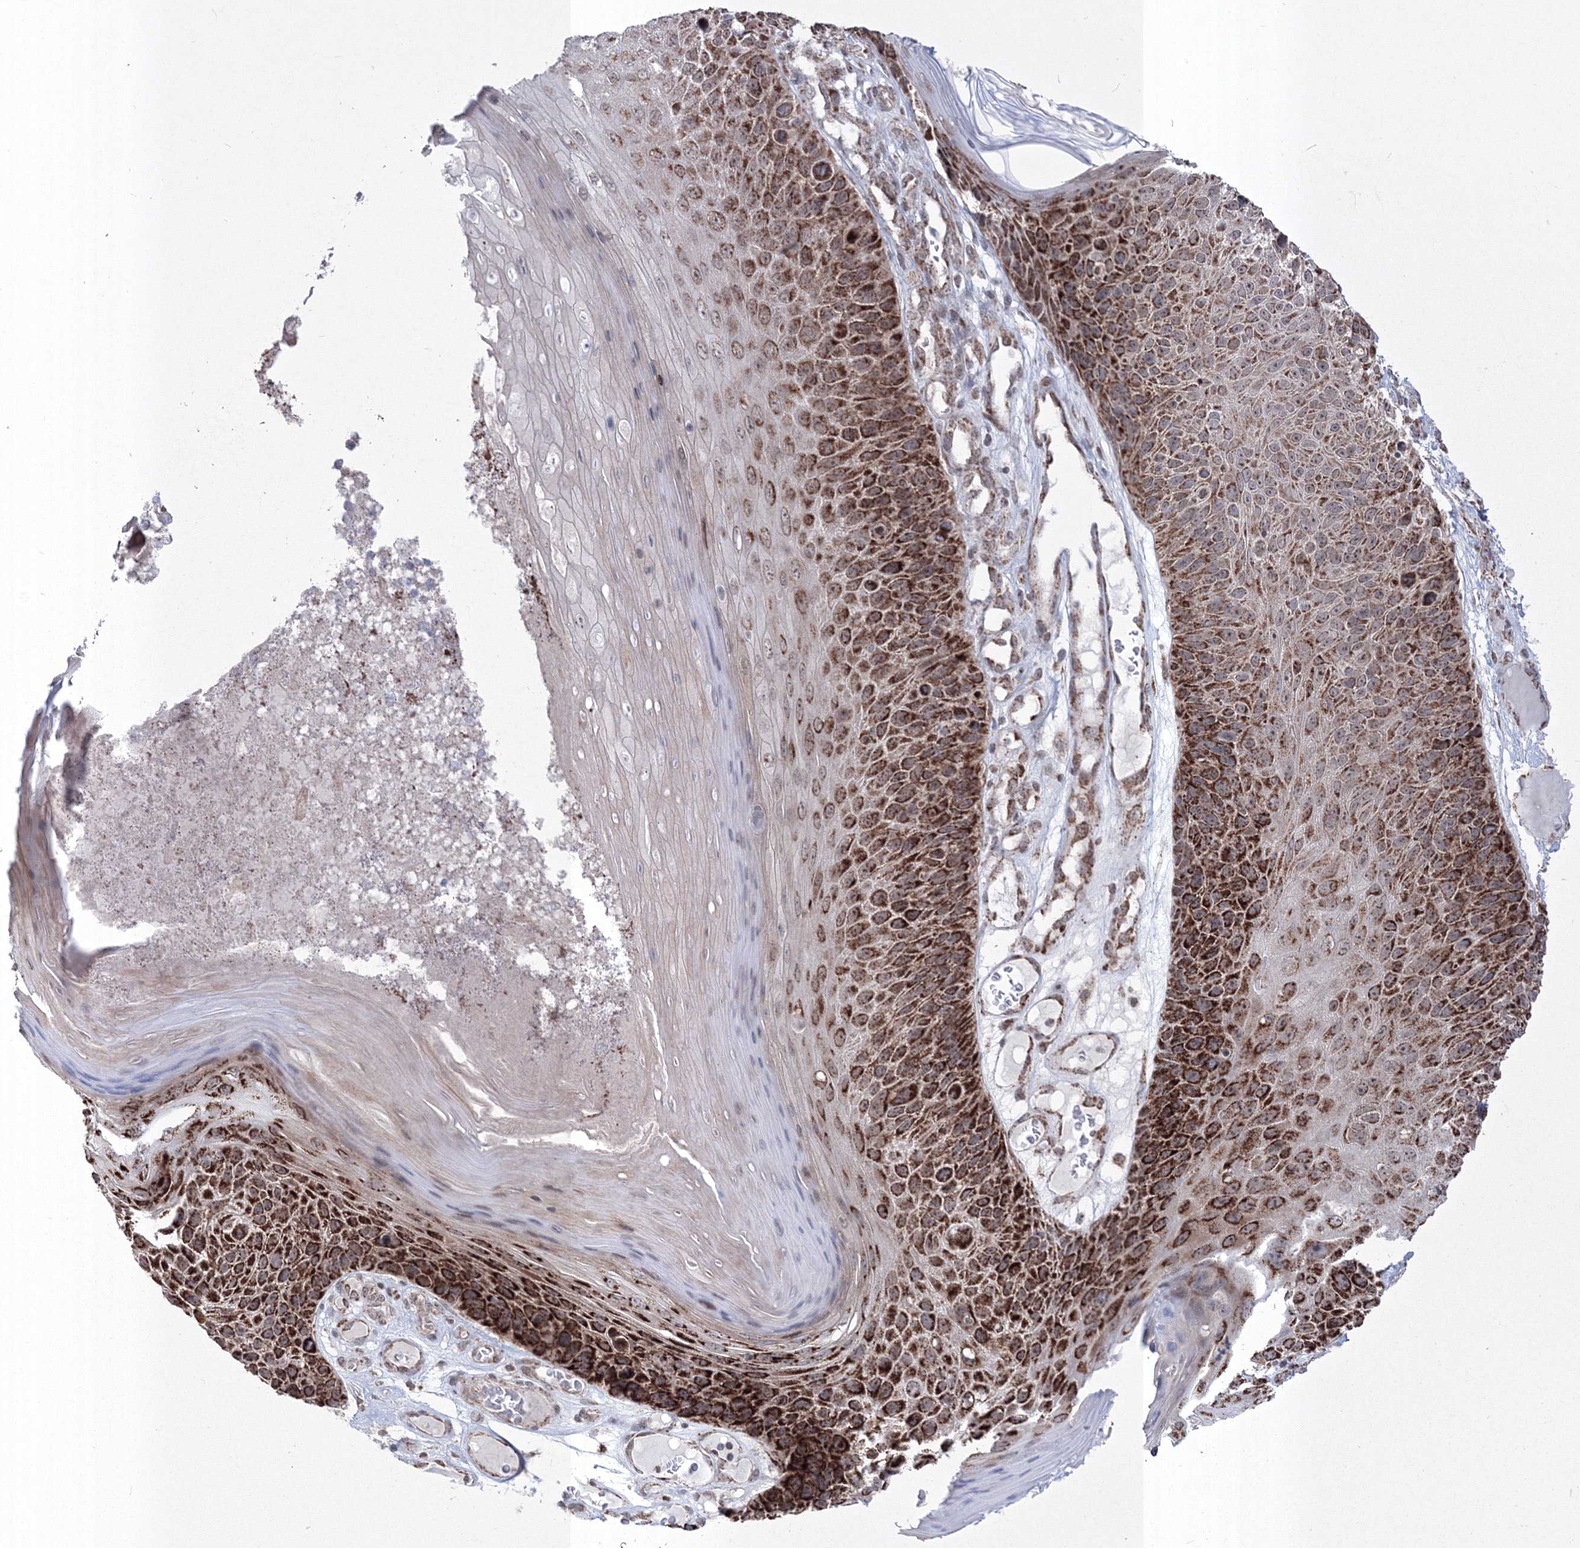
{"staining": {"intensity": "strong", "quantity": ">75%", "location": "cytoplasmic/membranous,nuclear"}, "tissue": "skin cancer", "cell_type": "Tumor cells", "image_type": "cancer", "snomed": [{"axis": "morphology", "description": "Squamous cell carcinoma, NOS"}, {"axis": "topography", "description": "Skin"}], "caption": "This histopathology image displays immunohistochemistry staining of skin cancer (squamous cell carcinoma), with high strong cytoplasmic/membranous and nuclear staining in approximately >75% of tumor cells.", "gene": "GRSF1", "patient": {"sex": "female", "age": 88}}